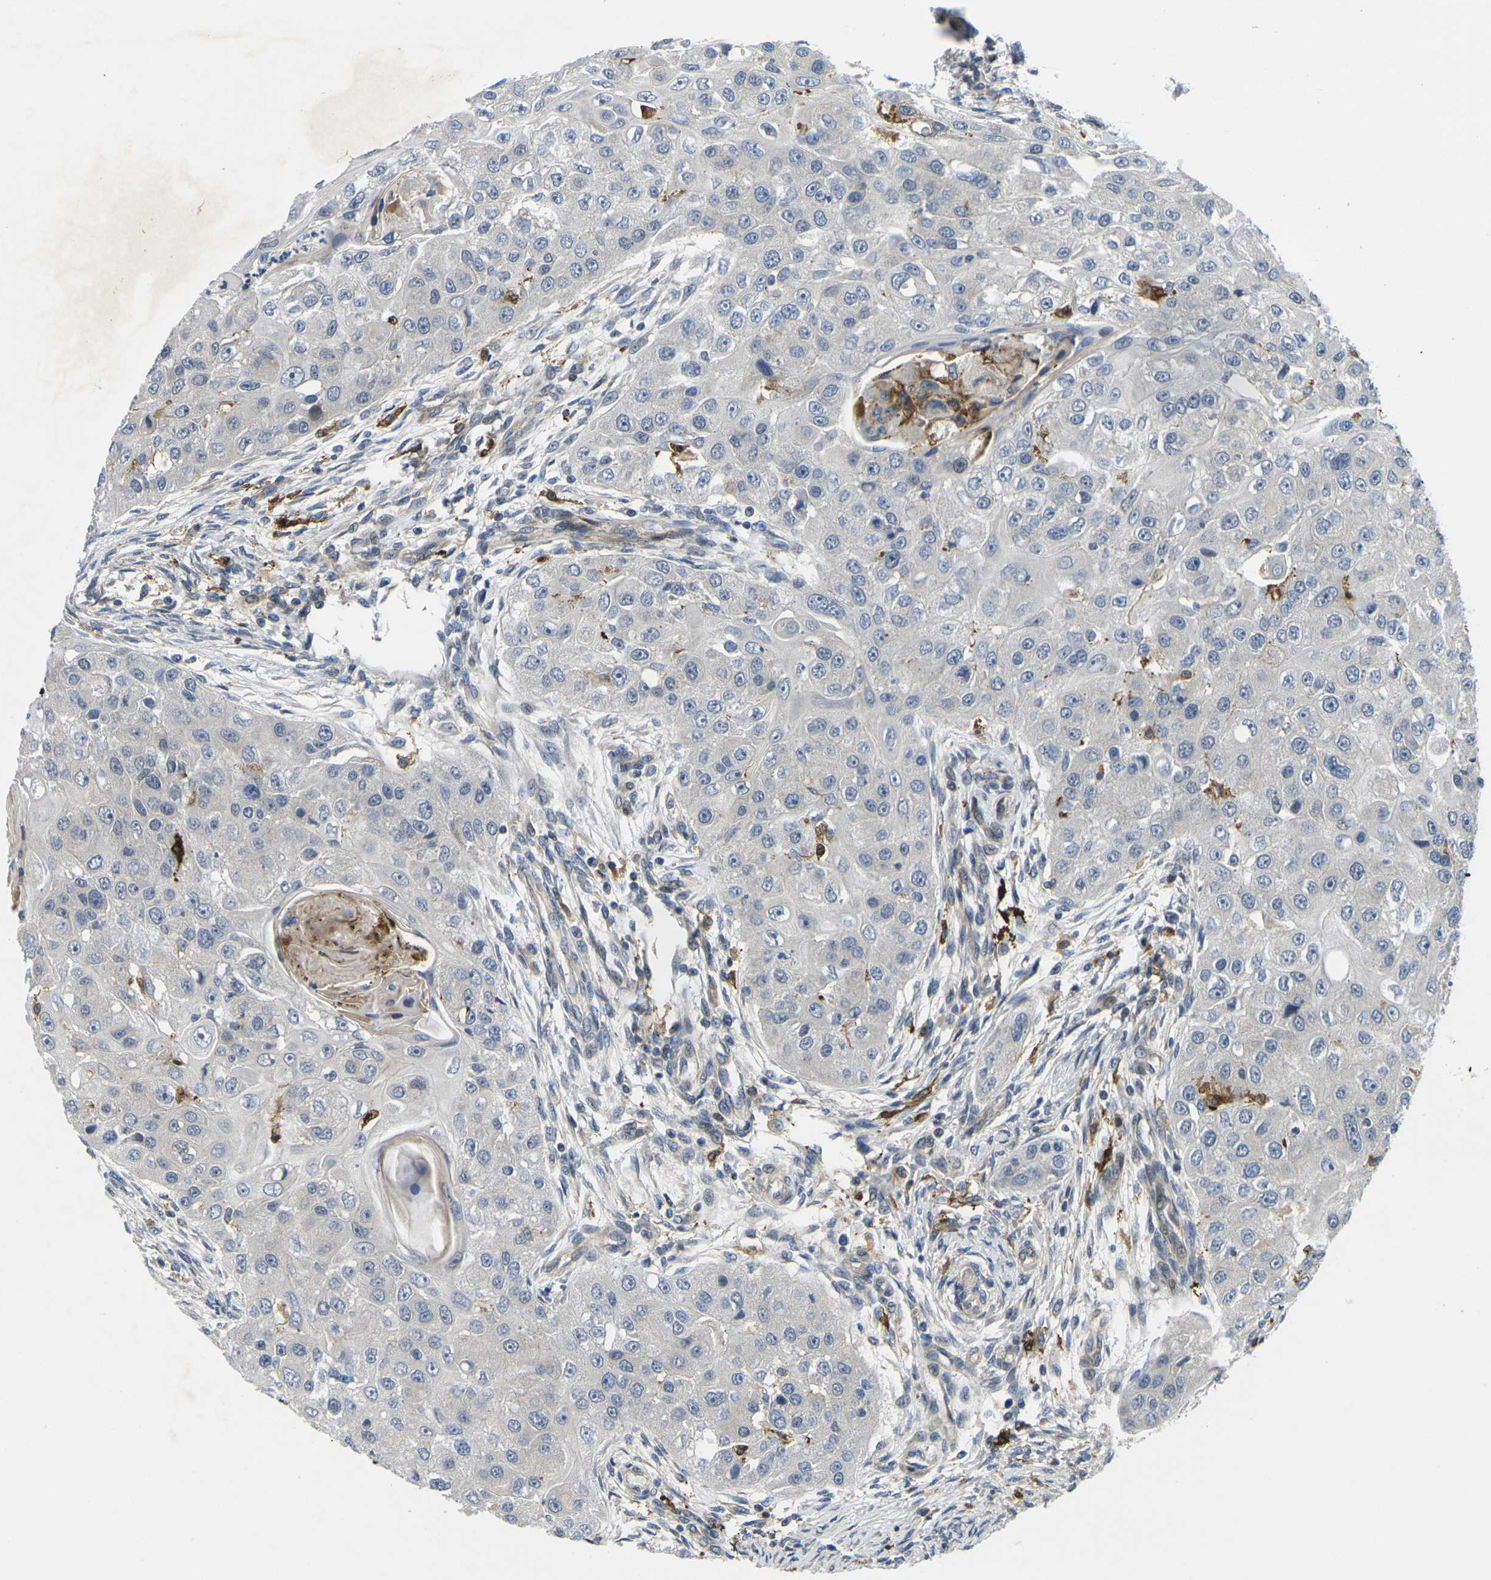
{"staining": {"intensity": "negative", "quantity": "none", "location": "none"}, "tissue": "head and neck cancer", "cell_type": "Tumor cells", "image_type": "cancer", "snomed": [{"axis": "morphology", "description": "Normal tissue, NOS"}, {"axis": "morphology", "description": "Squamous cell carcinoma, NOS"}, {"axis": "topography", "description": "Skeletal muscle"}, {"axis": "topography", "description": "Head-Neck"}], "caption": "Tumor cells are negative for brown protein staining in squamous cell carcinoma (head and neck).", "gene": "ROBO2", "patient": {"sex": "male", "age": 51}}